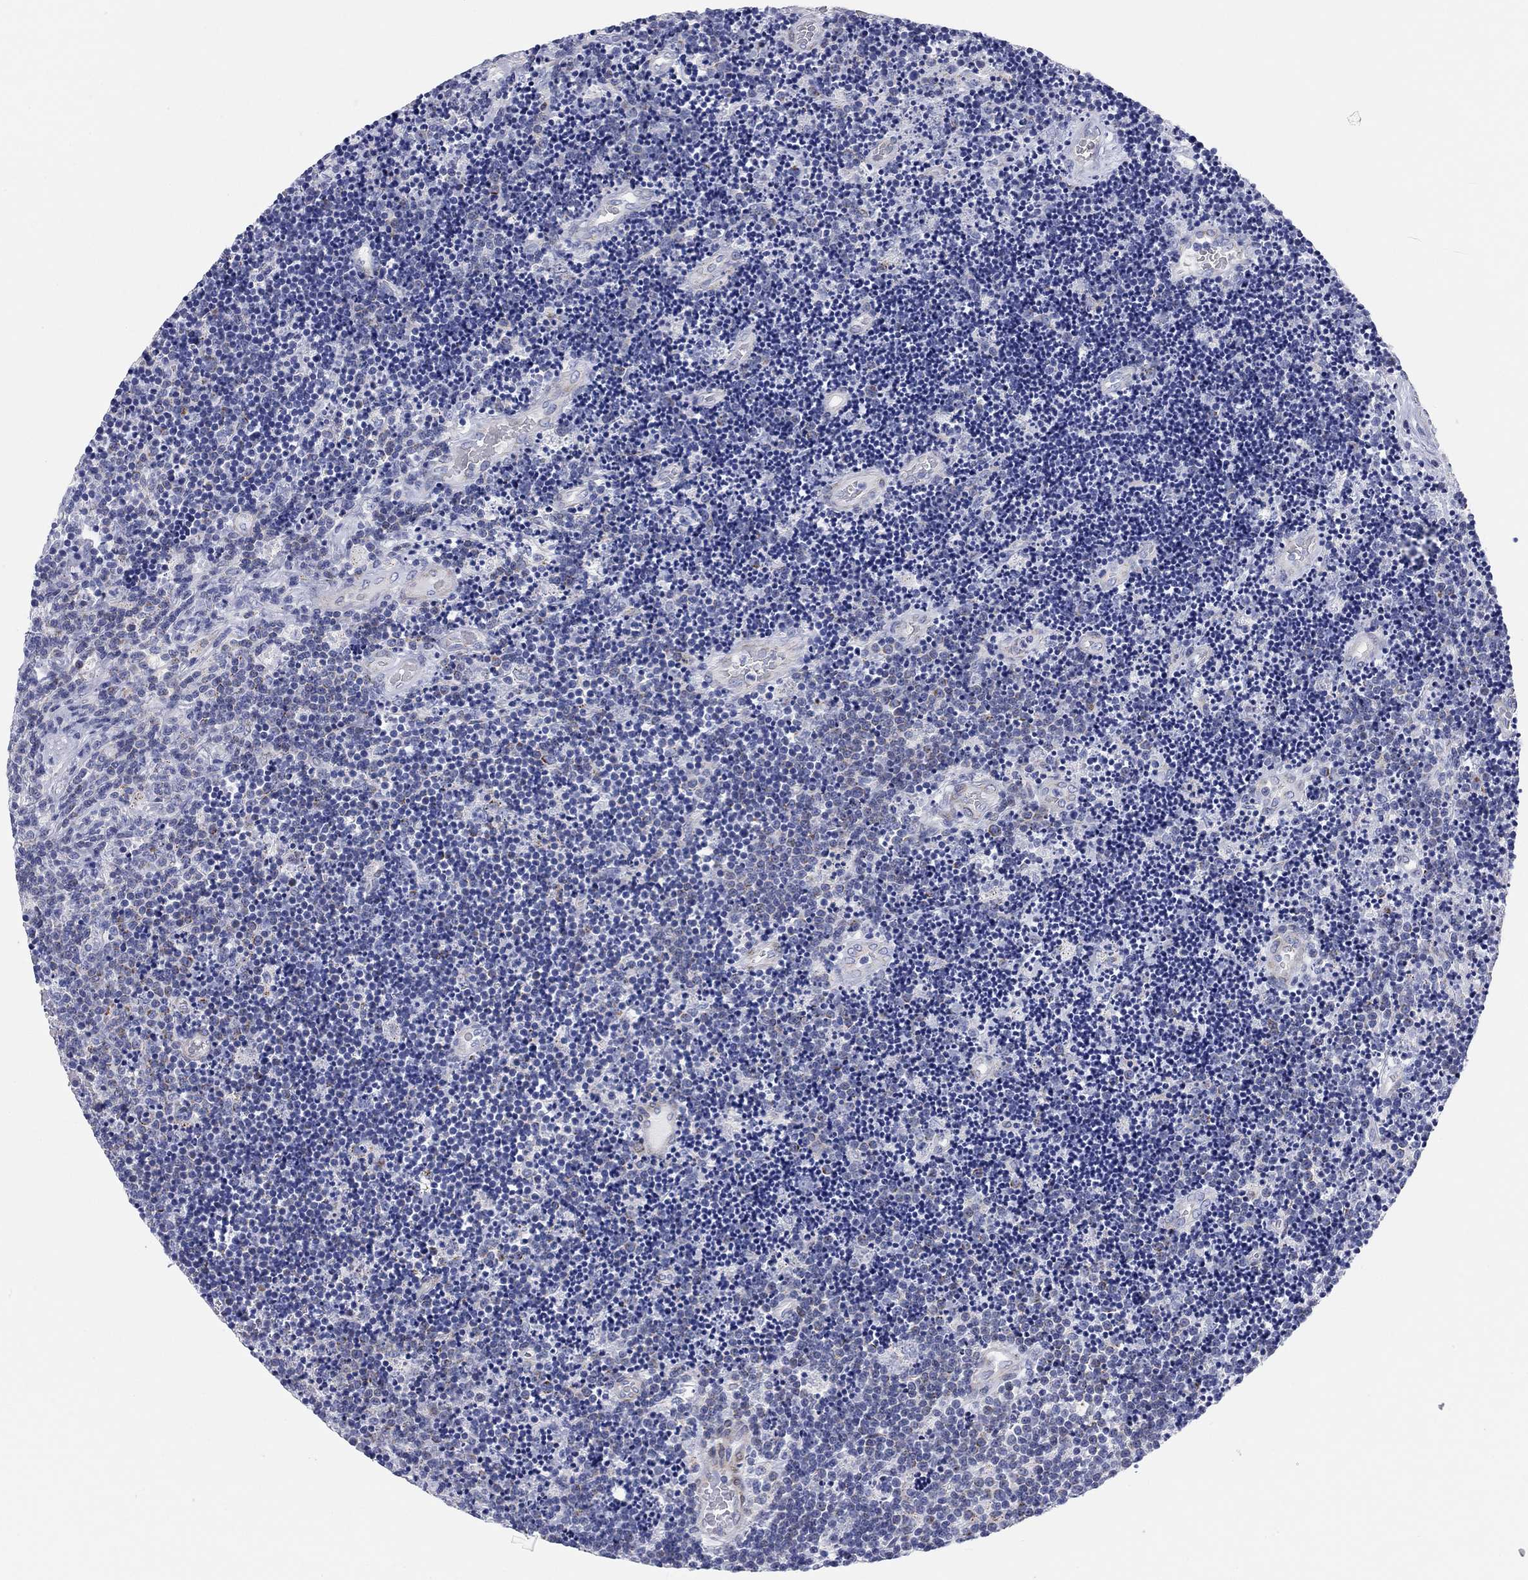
{"staining": {"intensity": "negative", "quantity": "none", "location": "none"}, "tissue": "lymphoma", "cell_type": "Tumor cells", "image_type": "cancer", "snomed": [{"axis": "morphology", "description": "Malignant lymphoma, non-Hodgkin's type, Low grade"}, {"axis": "topography", "description": "Brain"}], "caption": "IHC of human lymphoma exhibits no expression in tumor cells. (DAB immunohistochemistry (IHC) with hematoxylin counter stain).", "gene": "CHI3L2", "patient": {"sex": "female", "age": 66}}